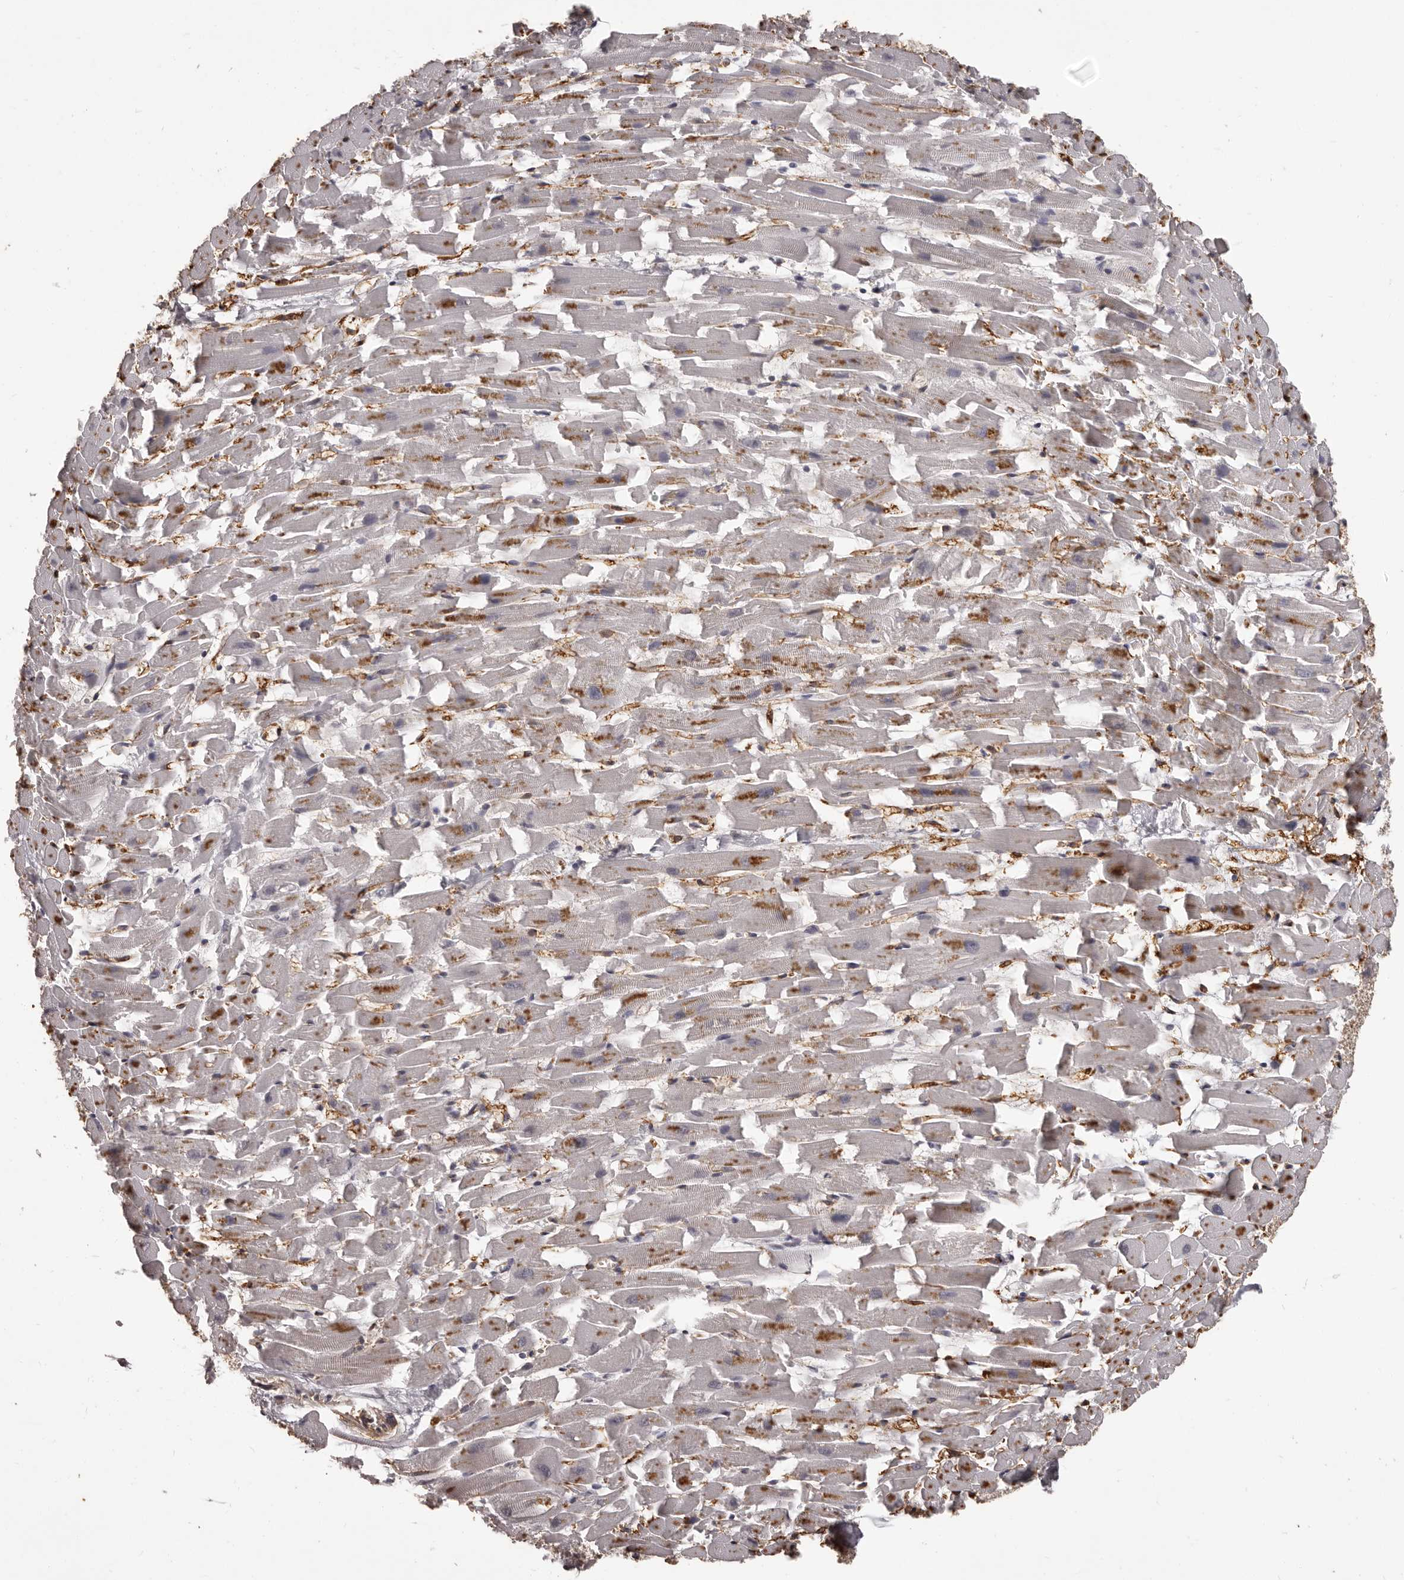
{"staining": {"intensity": "moderate", "quantity": "<25%", "location": "cytoplasmic/membranous"}, "tissue": "heart muscle", "cell_type": "Cardiomyocytes", "image_type": "normal", "snomed": [{"axis": "morphology", "description": "Normal tissue, NOS"}, {"axis": "topography", "description": "Heart"}], "caption": "A high-resolution micrograph shows IHC staining of unremarkable heart muscle, which demonstrates moderate cytoplasmic/membranous staining in approximately <25% of cardiomyocytes.", "gene": "GPR78", "patient": {"sex": "female", "age": 64}}